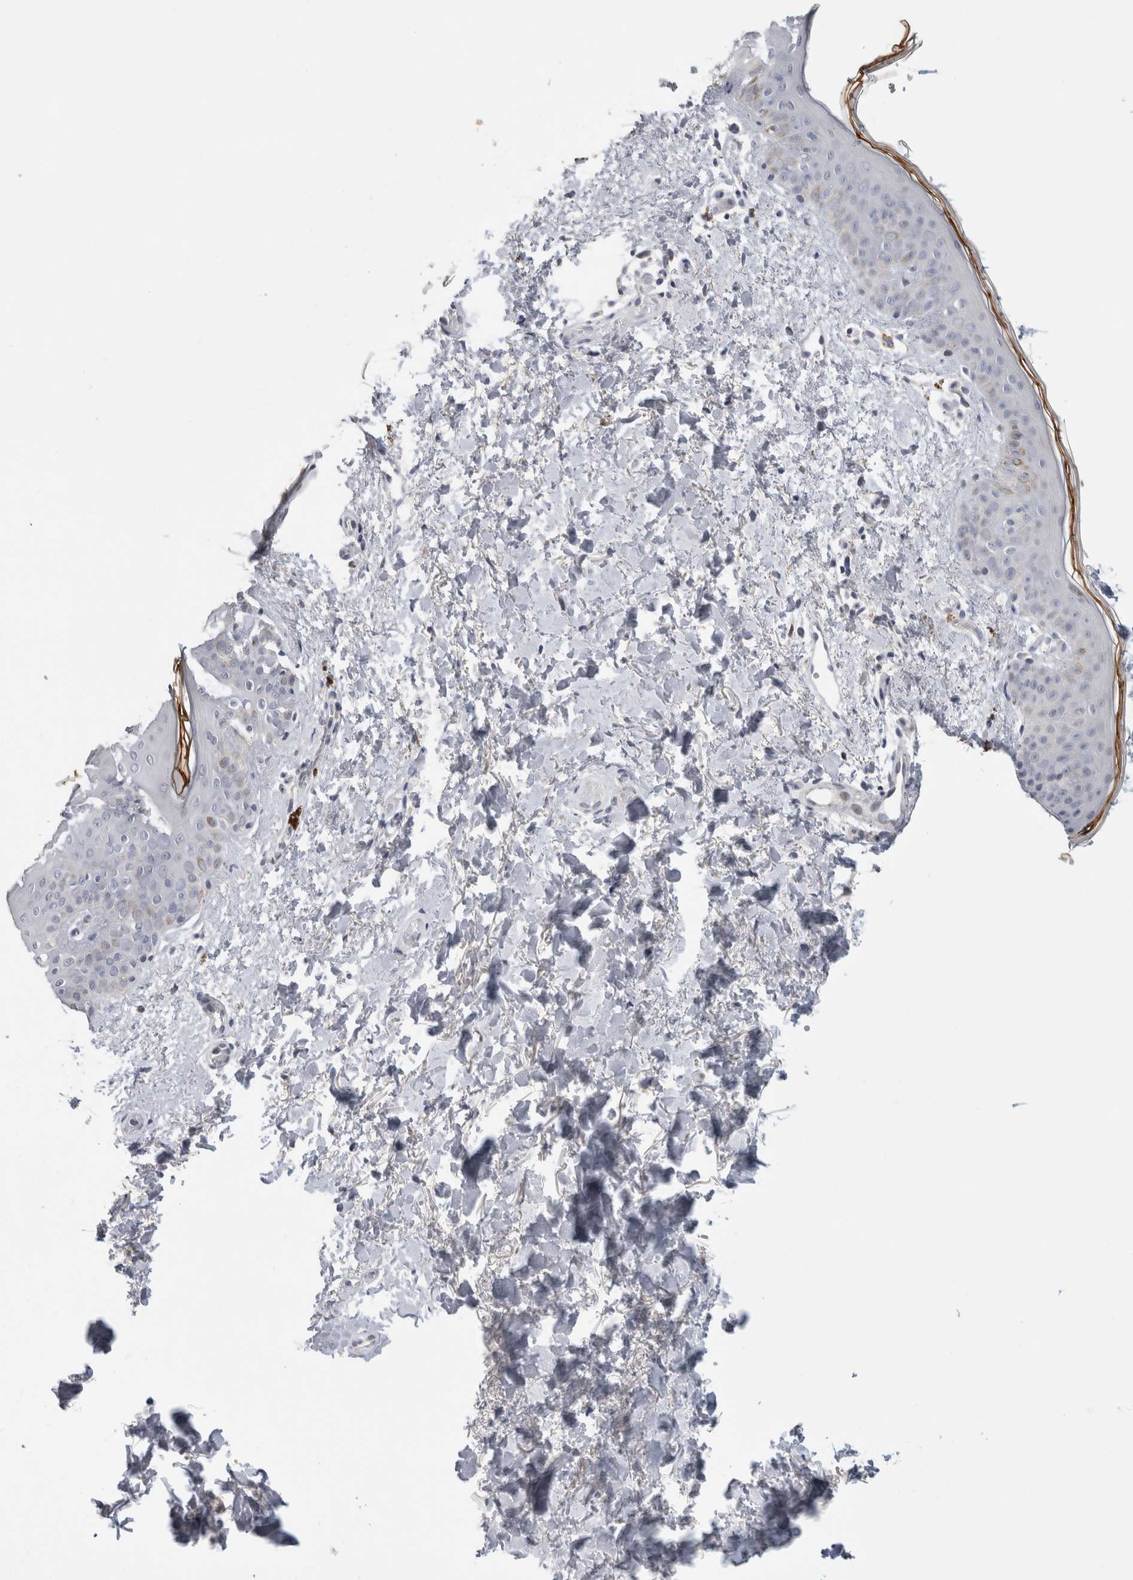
{"staining": {"intensity": "negative", "quantity": "none", "location": "none"}, "tissue": "skin", "cell_type": "Fibroblasts", "image_type": "normal", "snomed": [{"axis": "morphology", "description": "Normal tissue, NOS"}, {"axis": "topography", "description": "Skin"}], "caption": "Immunohistochemical staining of benign skin shows no significant staining in fibroblasts.", "gene": "MGAT1", "patient": {"sex": "female", "age": 46}}